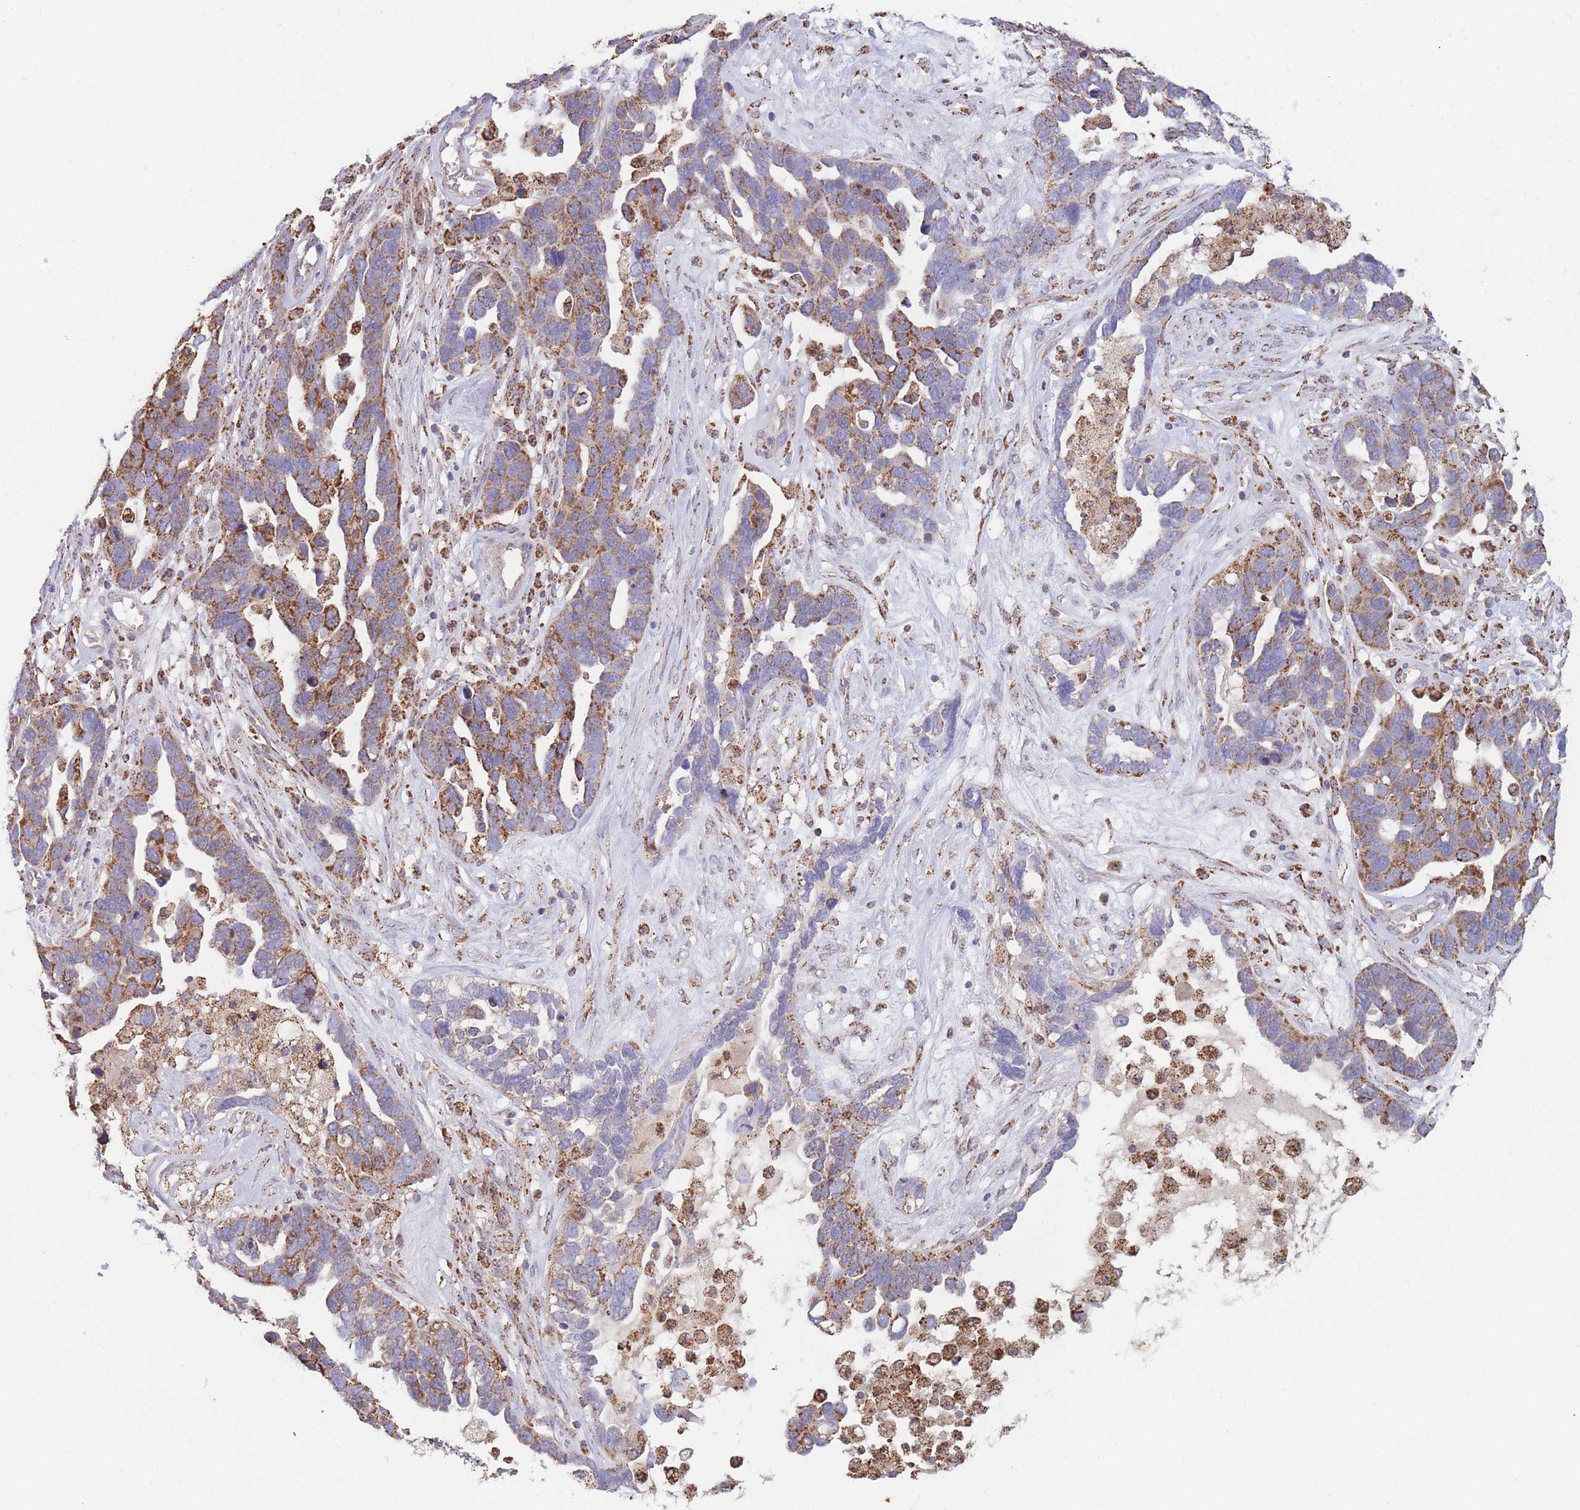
{"staining": {"intensity": "moderate", "quantity": ">75%", "location": "cytoplasmic/membranous"}, "tissue": "ovarian cancer", "cell_type": "Tumor cells", "image_type": "cancer", "snomed": [{"axis": "morphology", "description": "Cystadenocarcinoma, serous, NOS"}, {"axis": "topography", "description": "Ovary"}], "caption": "A brown stain shows moderate cytoplasmic/membranous staining of a protein in human ovarian serous cystadenocarcinoma tumor cells. The staining was performed using DAB (3,3'-diaminobenzidine) to visualize the protein expression in brown, while the nuclei were stained in blue with hematoxylin (Magnification: 20x).", "gene": "MRPL17", "patient": {"sex": "female", "age": 54}}